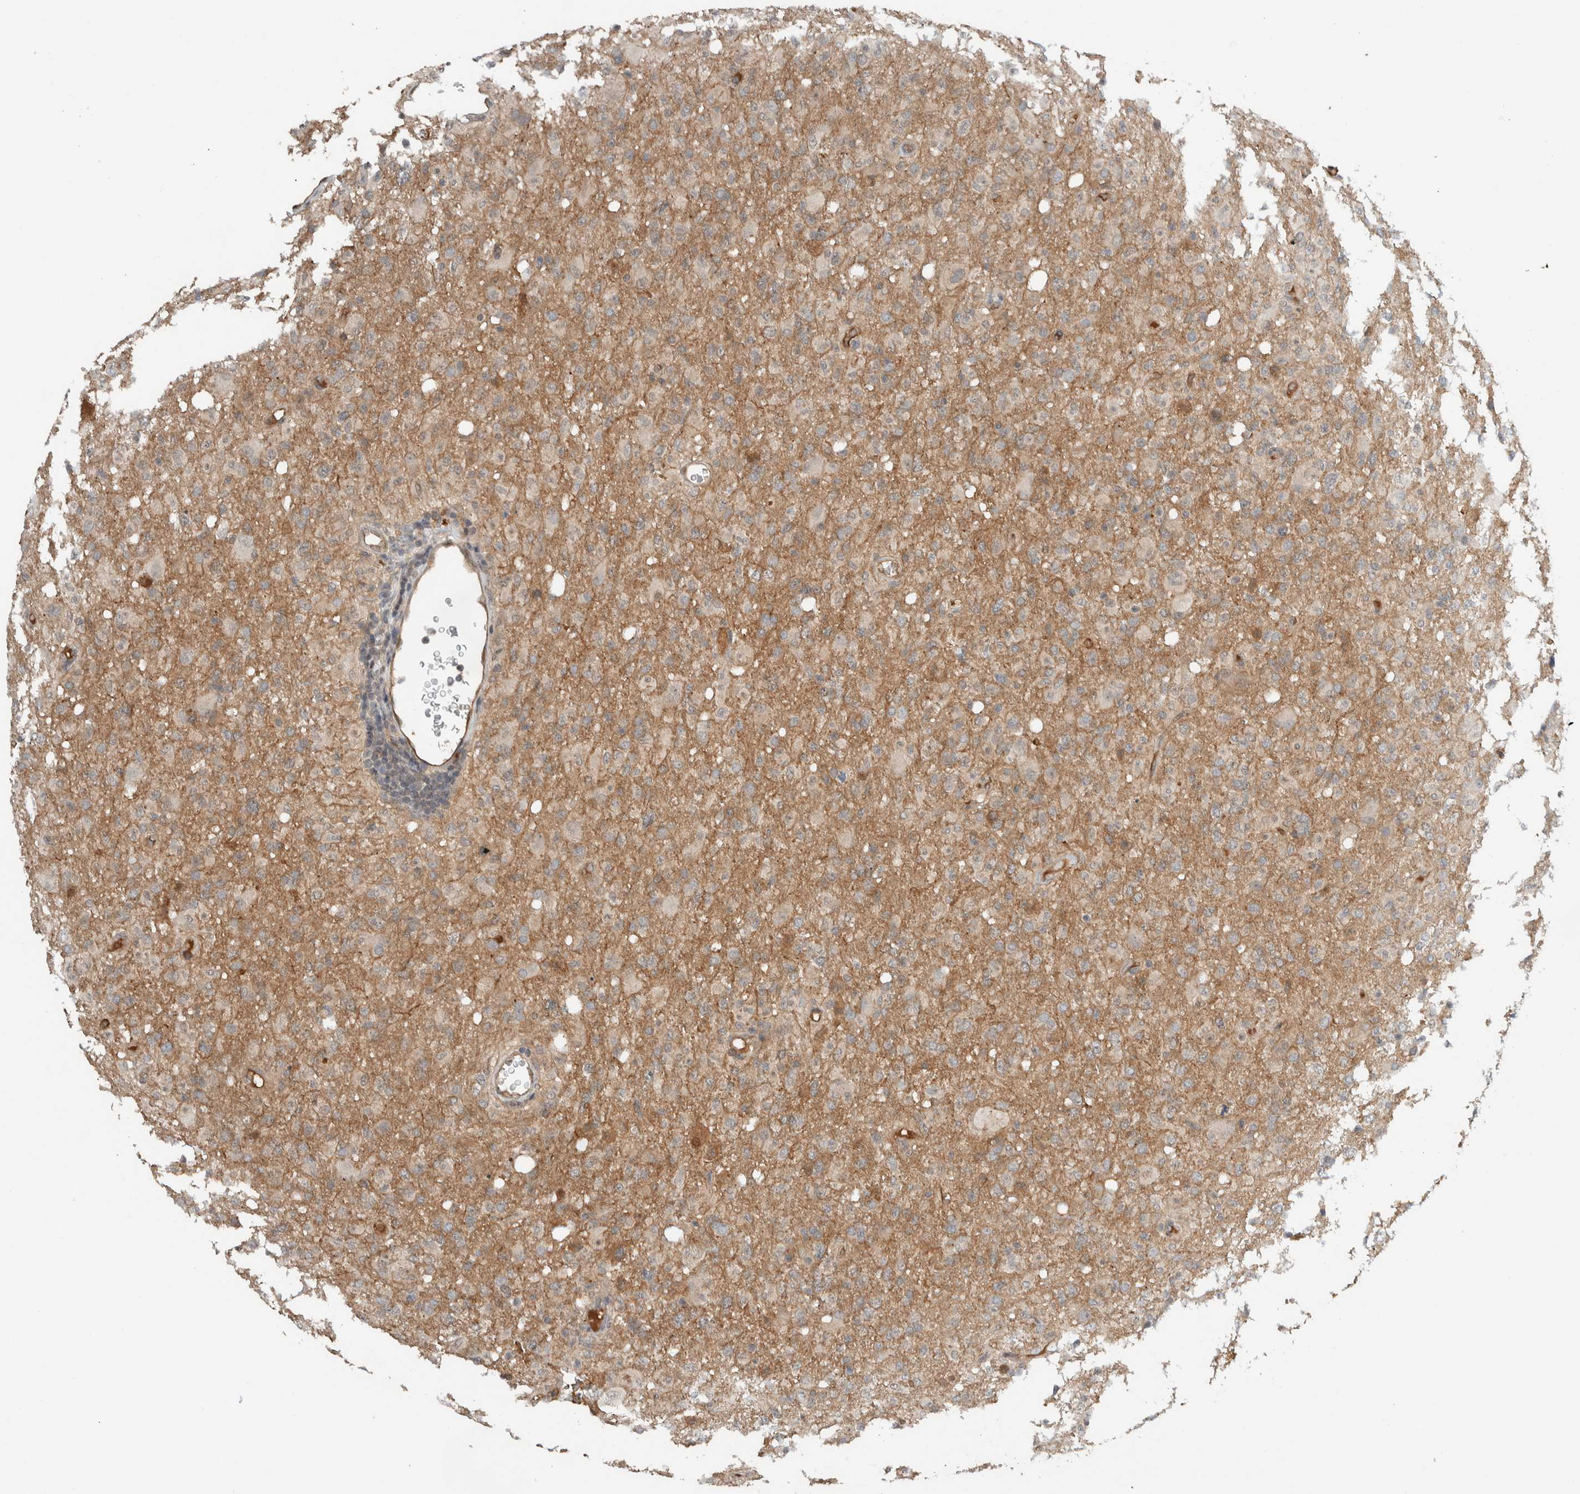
{"staining": {"intensity": "weak", "quantity": "25%-75%", "location": "cytoplasmic/membranous"}, "tissue": "glioma", "cell_type": "Tumor cells", "image_type": "cancer", "snomed": [{"axis": "morphology", "description": "Glioma, malignant, High grade"}, {"axis": "topography", "description": "Brain"}], "caption": "Malignant high-grade glioma stained for a protein (brown) shows weak cytoplasmic/membranous positive positivity in about 25%-75% of tumor cells.", "gene": "ARMC7", "patient": {"sex": "female", "age": 57}}